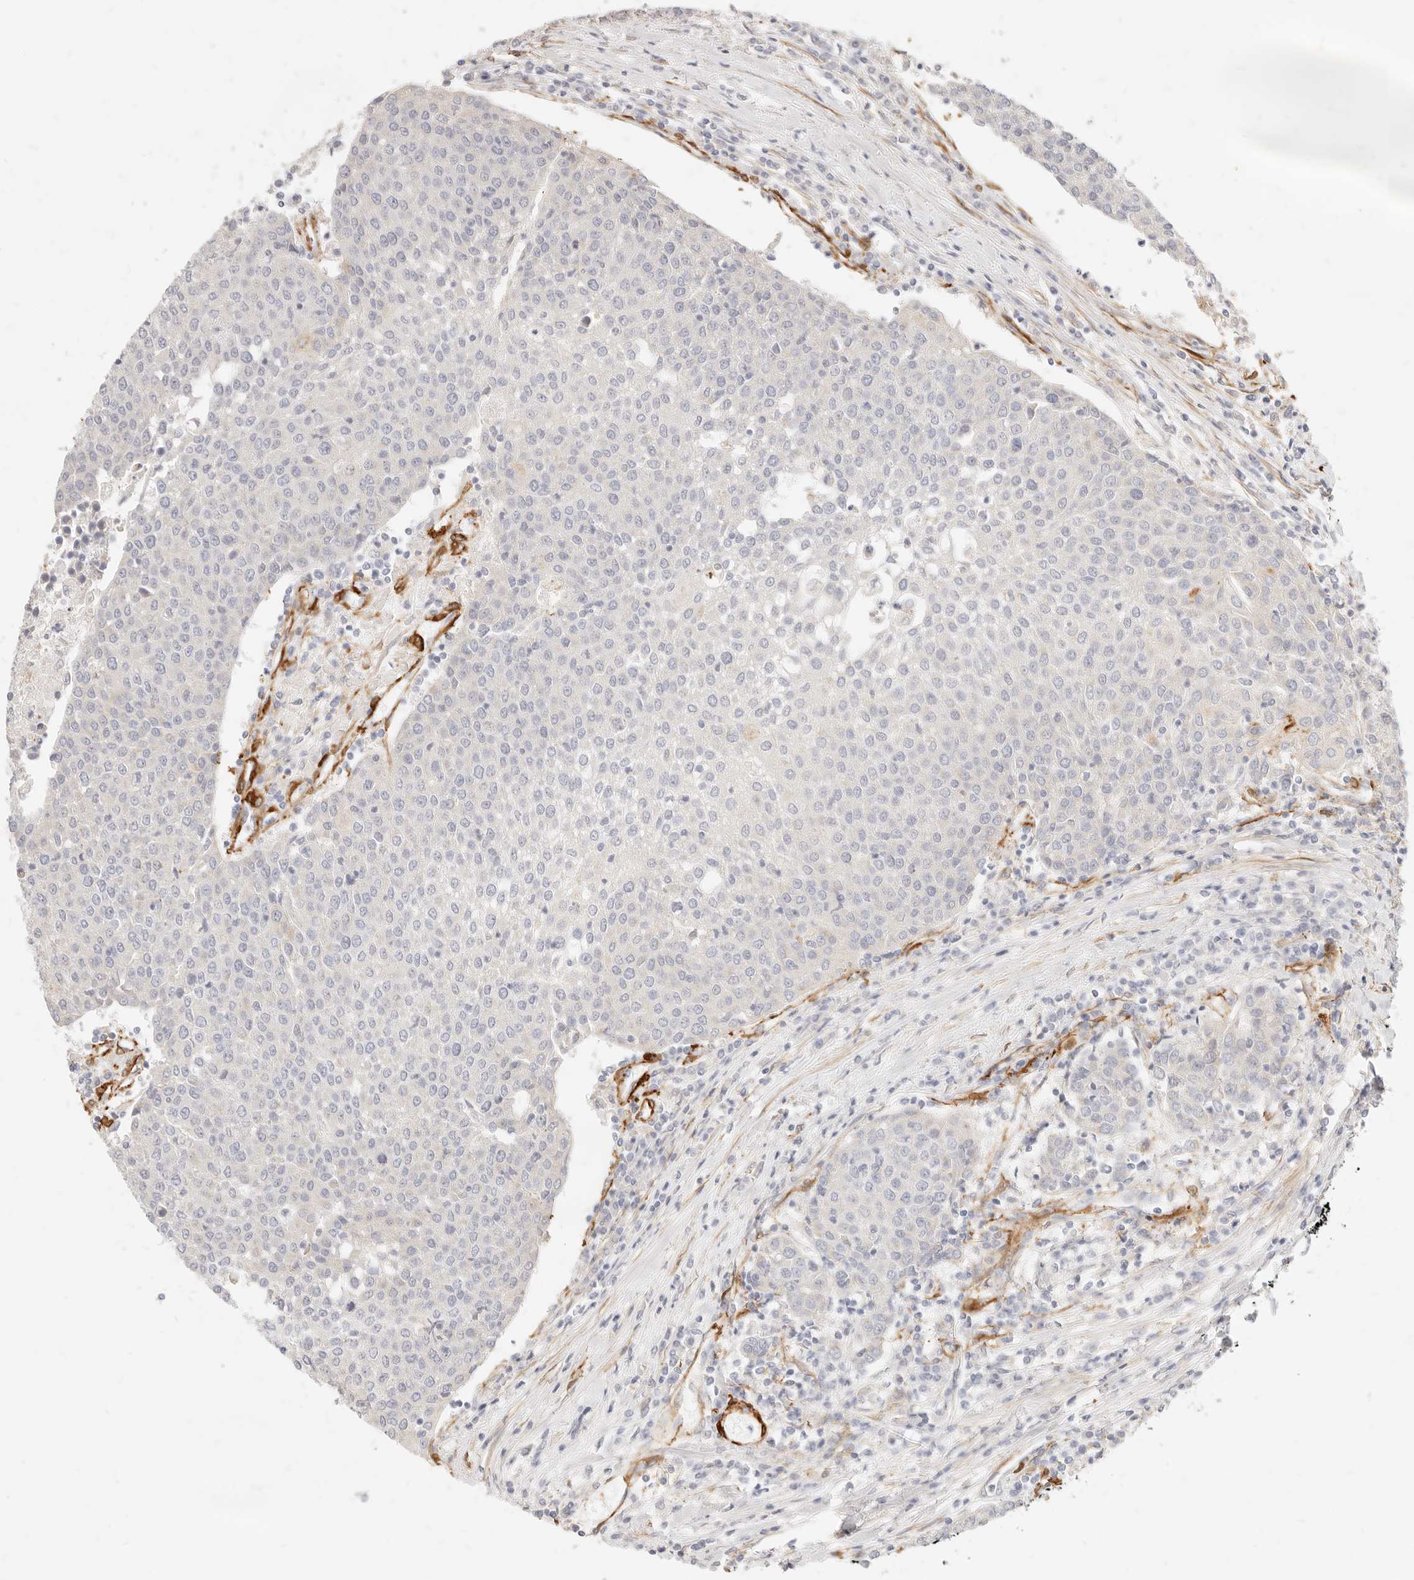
{"staining": {"intensity": "negative", "quantity": "none", "location": "none"}, "tissue": "urothelial cancer", "cell_type": "Tumor cells", "image_type": "cancer", "snomed": [{"axis": "morphology", "description": "Urothelial carcinoma, High grade"}, {"axis": "topography", "description": "Urinary bladder"}], "caption": "This is a image of immunohistochemistry staining of high-grade urothelial carcinoma, which shows no staining in tumor cells.", "gene": "TMTC2", "patient": {"sex": "female", "age": 85}}